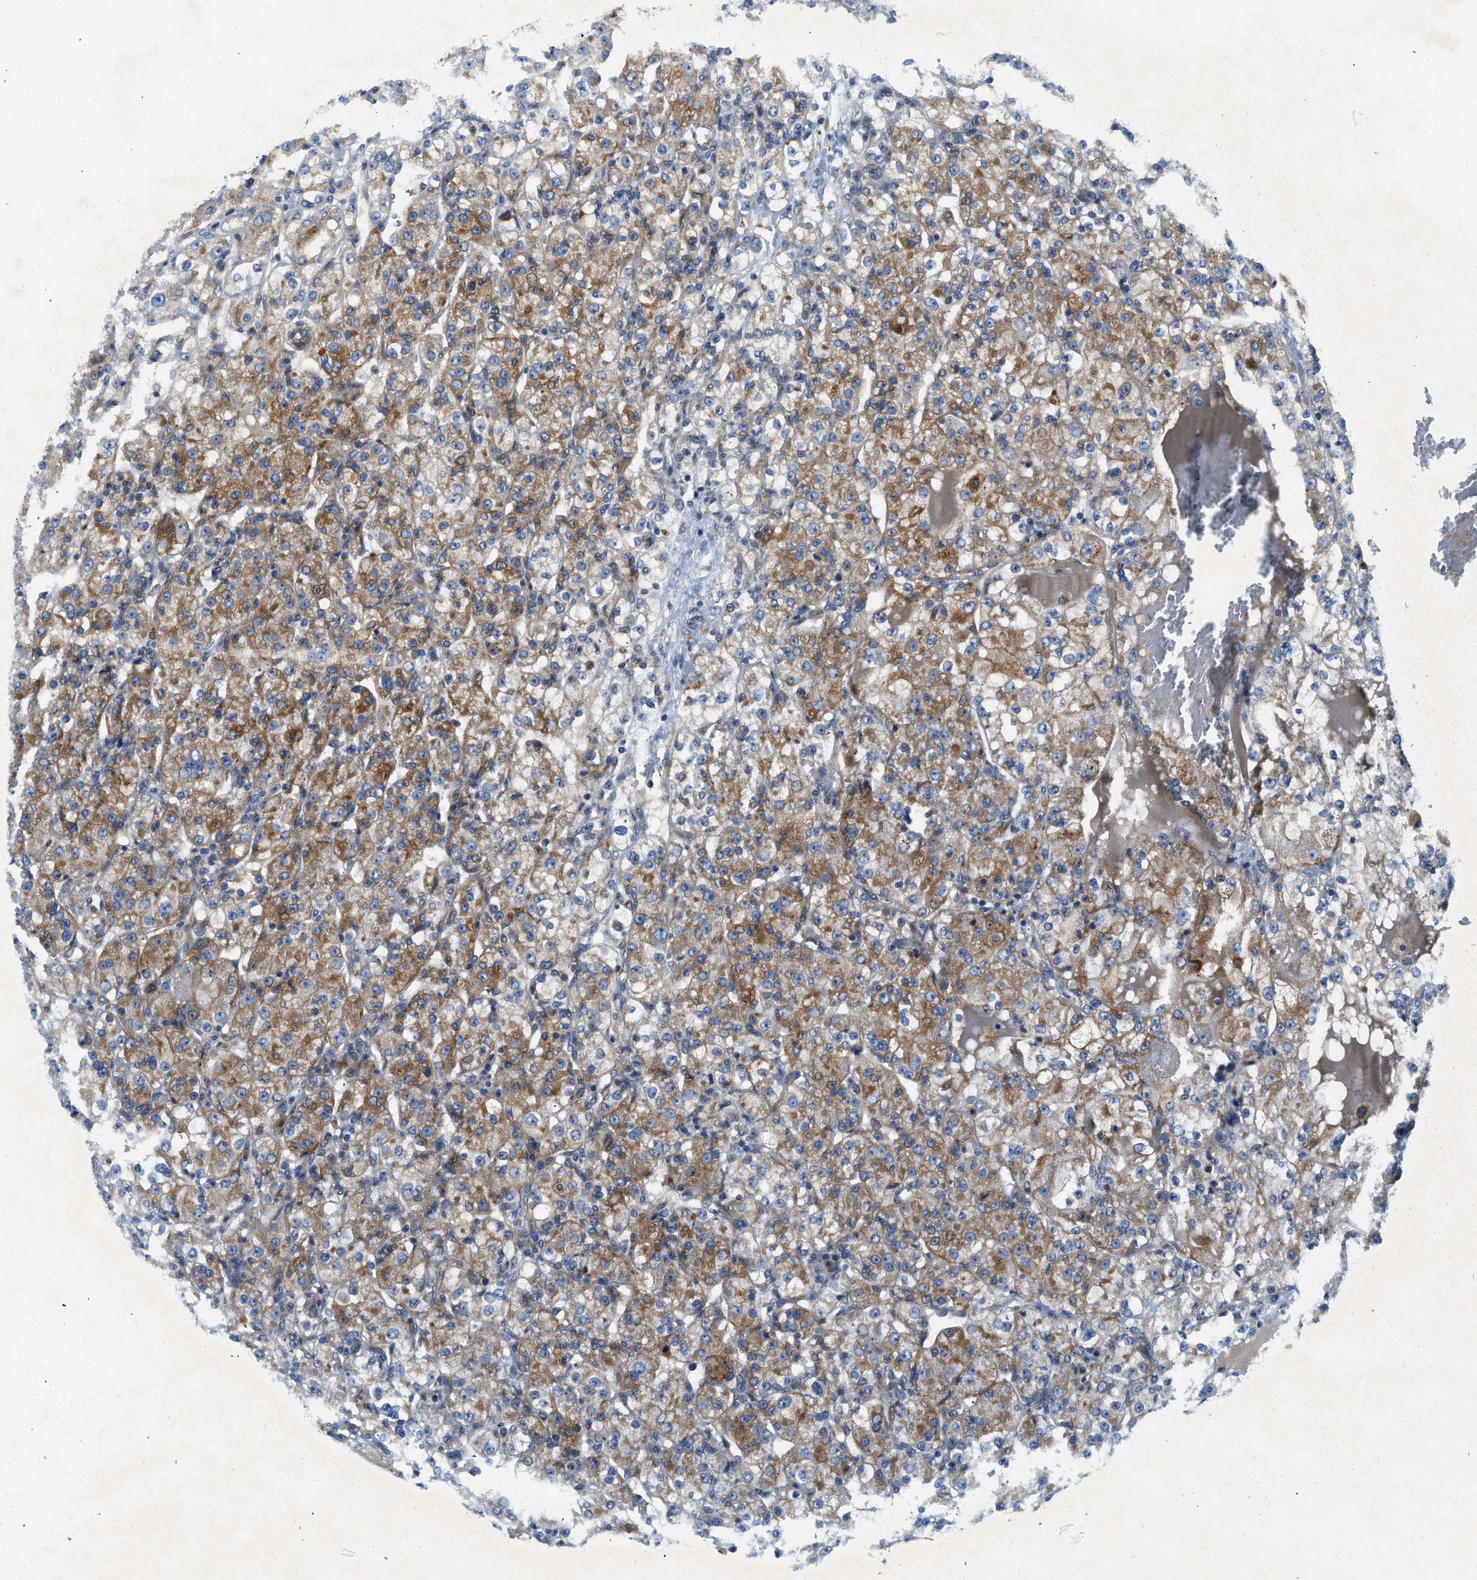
{"staining": {"intensity": "moderate", "quantity": ">75%", "location": "cytoplasmic/membranous"}, "tissue": "renal cancer", "cell_type": "Tumor cells", "image_type": "cancer", "snomed": [{"axis": "morphology", "description": "Normal tissue, NOS"}, {"axis": "morphology", "description": "Adenocarcinoma, NOS"}, {"axis": "topography", "description": "Kidney"}], "caption": "Immunohistochemistry of human renal cancer (adenocarcinoma) demonstrates medium levels of moderate cytoplasmic/membranous positivity in approximately >75% of tumor cells.", "gene": "TMEM248", "patient": {"sex": "male", "age": 61}}